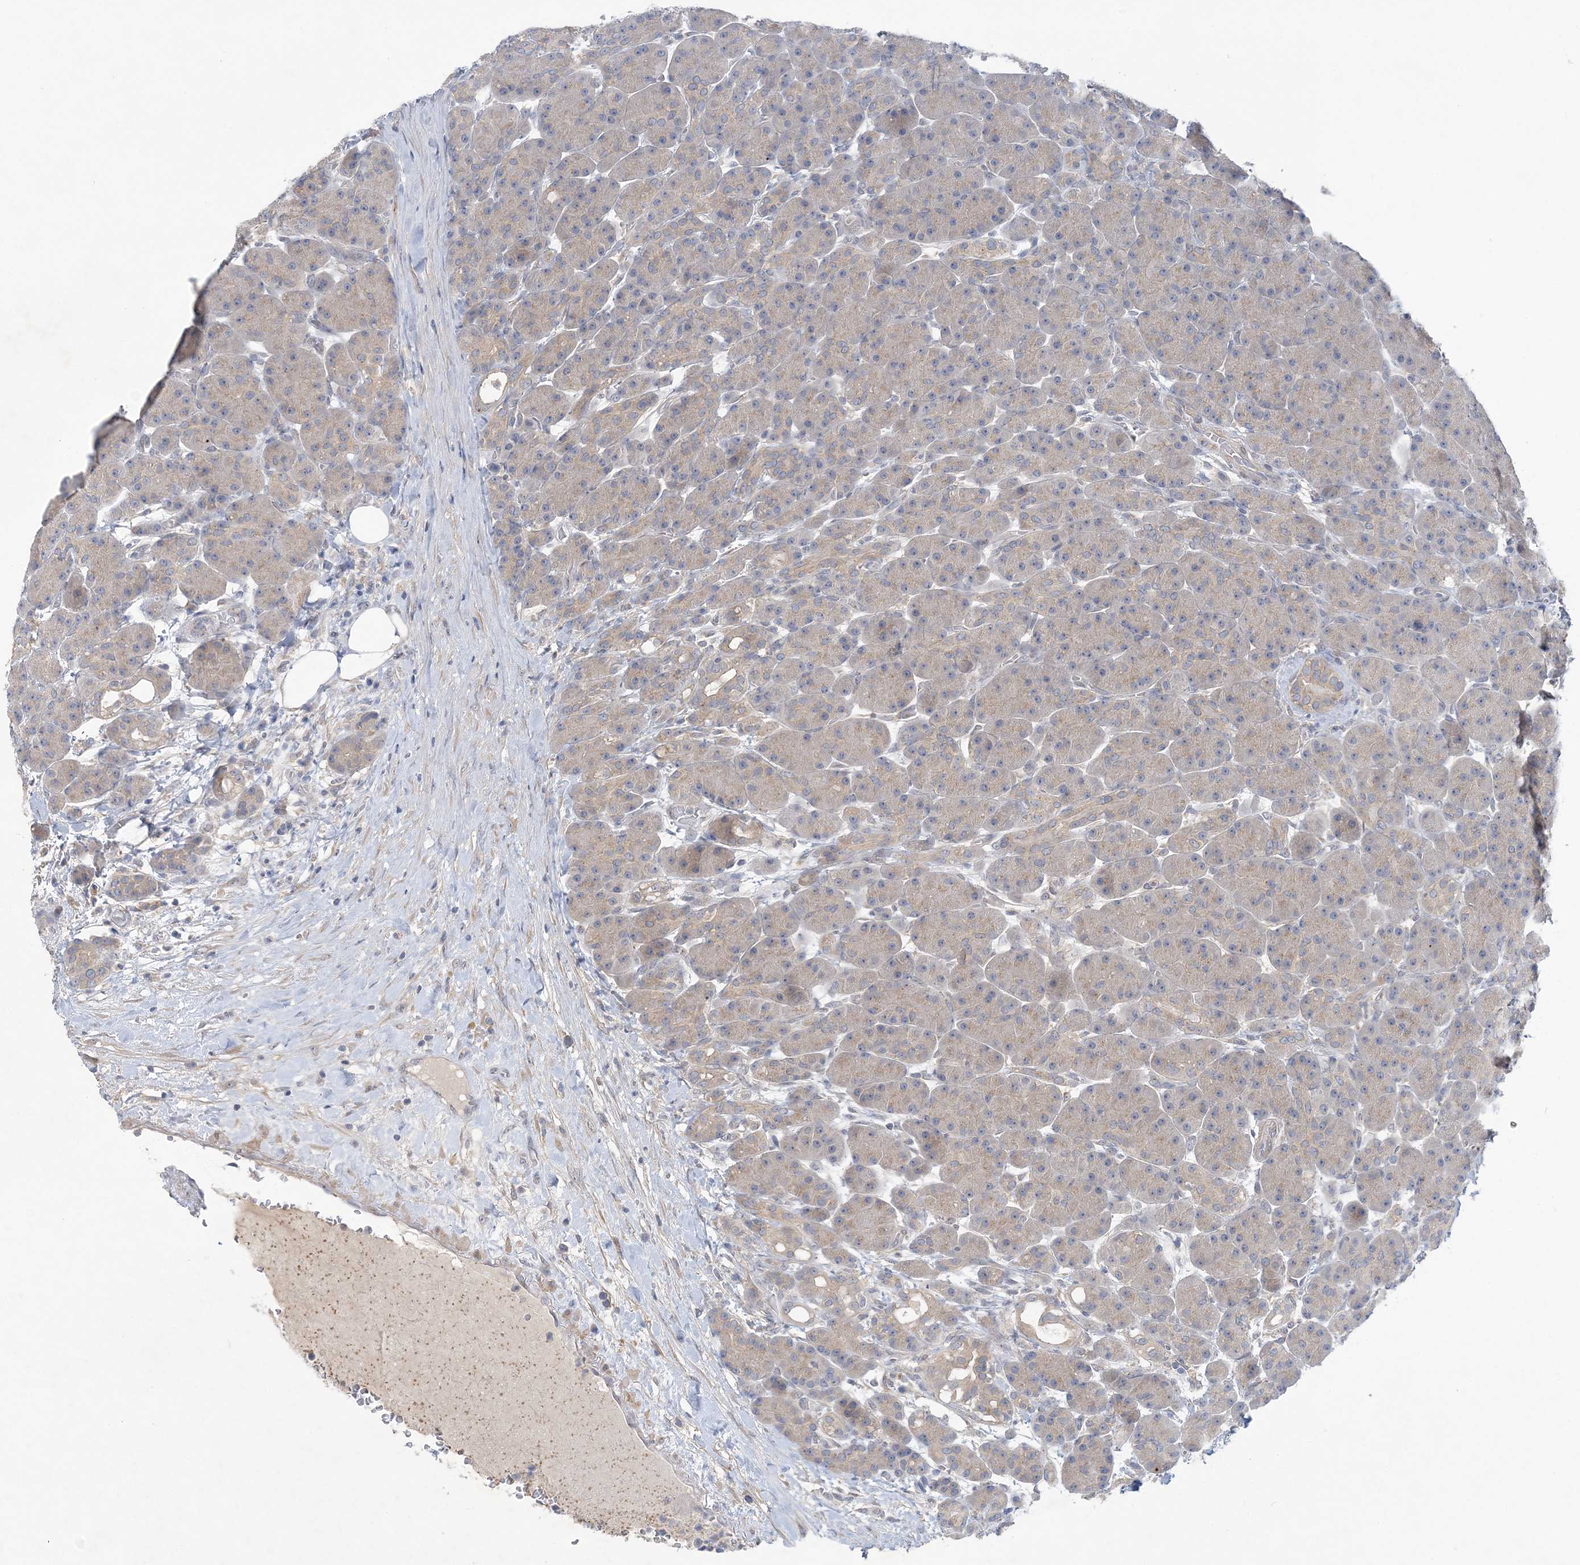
{"staining": {"intensity": "weak", "quantity": ">75%", "location": "cytoplasmic/membranous"}, "tissue": "pancreas", "cell_type": "Exocrine glandular cells", "image_type": "normal", "snomed": [{"axis": "morphology", "description": "Normal tissue, NOS"}, {"axis": "topography", "description": "Pancreas"}], "caption": "The histopathology image exhibits staining of unremarkable pancreas, revealing weak cytoplasmic/membranous protein staining (brown color) within exocrine glandular cells. The protein is shown in brown color, while the nuclei are stained blue.", "gene": "ANKRD35", "patient": {"sex": "male", "age": 63}}